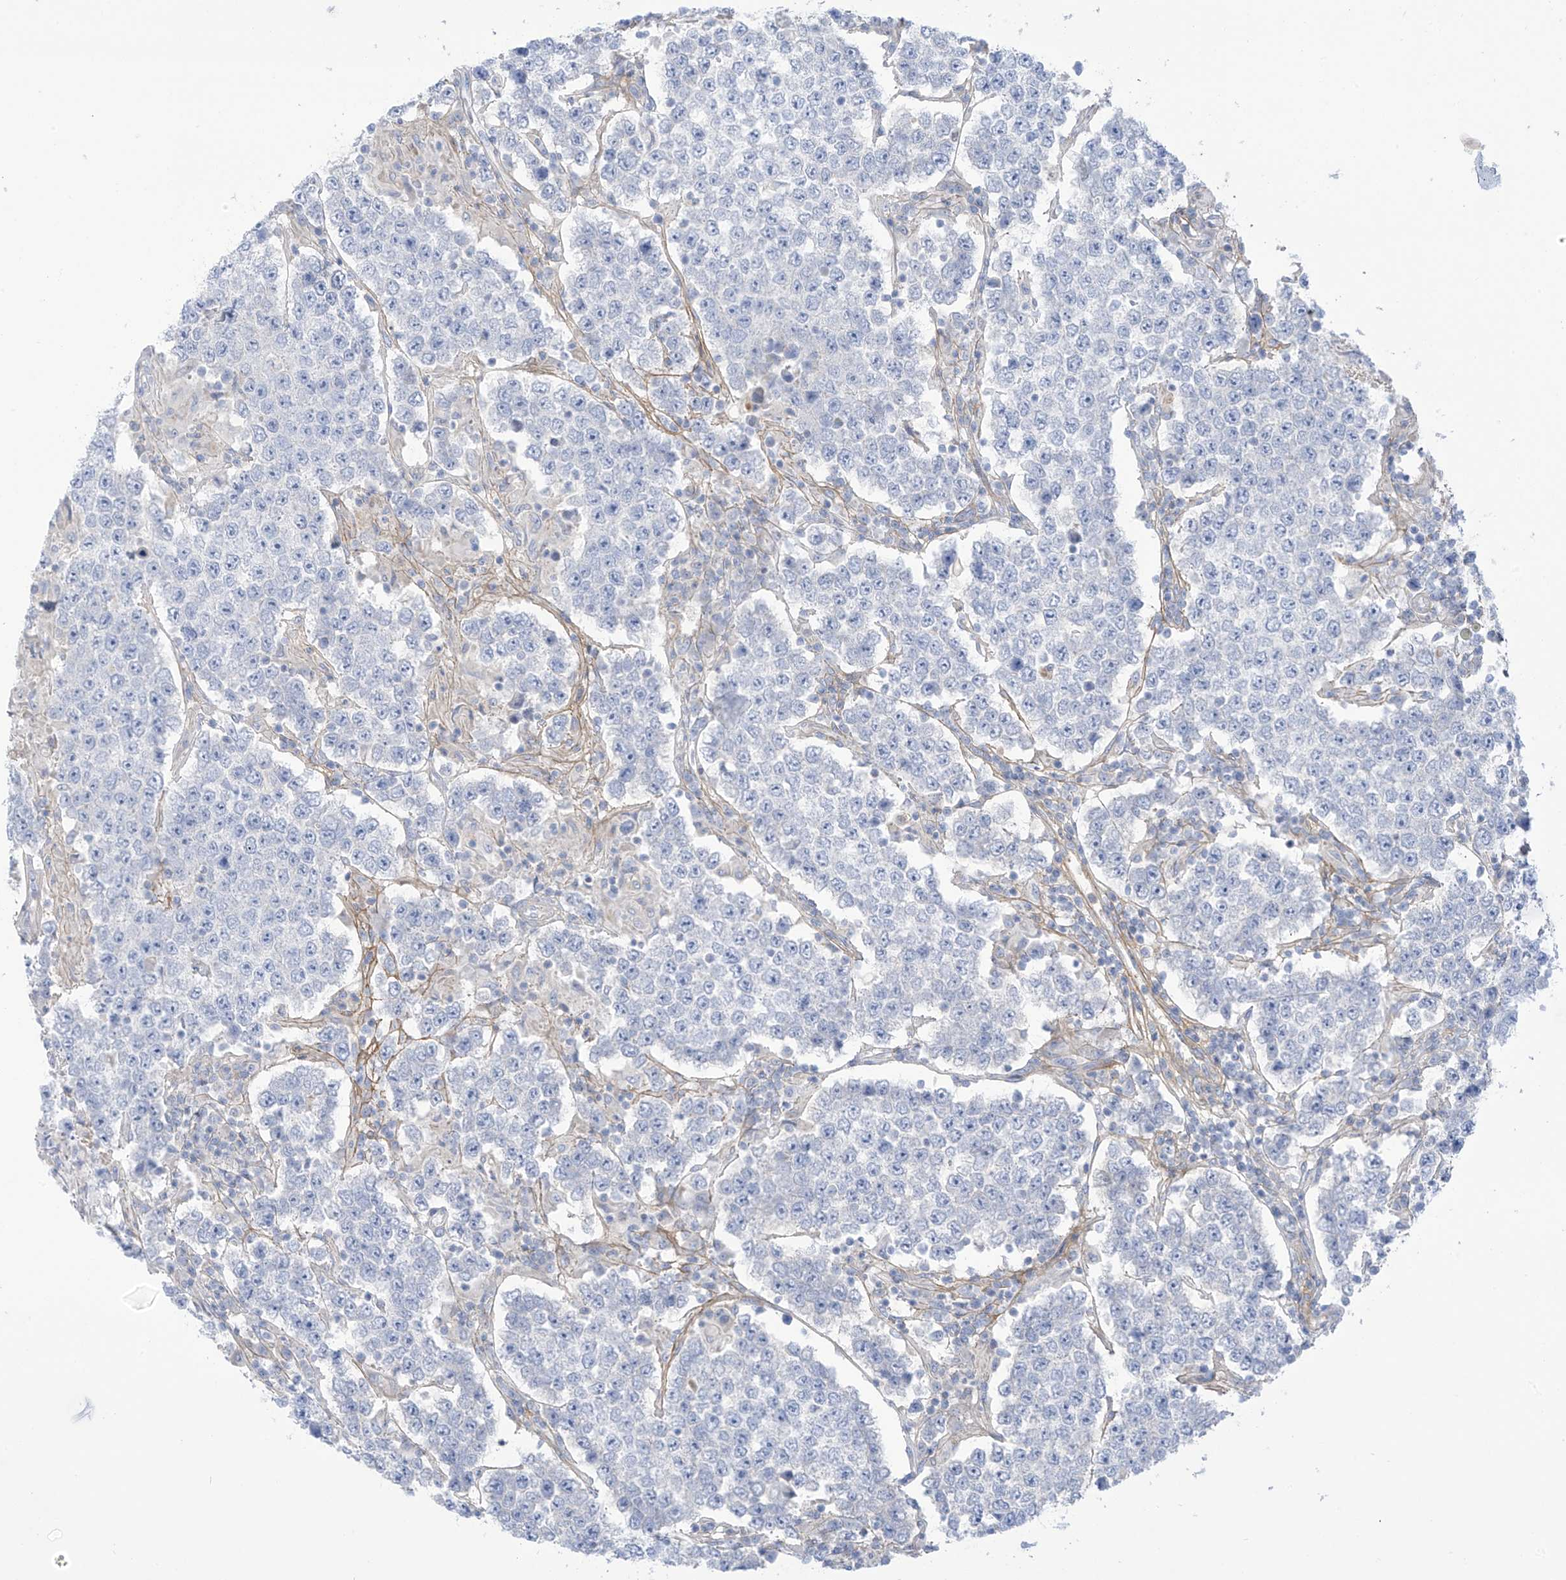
{"staining": {"intensity": "negative", "quantity": "none", "location": "none"}, "tissue": "testis cancer", "cell_type": "Tumor cells", "image_type": "cancer", "snomed": [{"axis": "morphology", "description": "Normal tissue, NOS"}, {"axis": "morphology", "description": "Urothelial carcinoma, High grade"}, {"axis": "morphology", "description": "Seminoma, NOS"}, {"axis": "morphology", "description": "Carcinoma, Embryonal, NOS"}, {"axis": "topography", "description": "Urinary bladder"}, {"axis": "topography", "description": "Testis"}], "caption": "Histopathology image shows no protein expression in tumor cells of testis seminoma tissue.", "gene": "FABP2", "patient": {"sex": "male", "age": 41}}